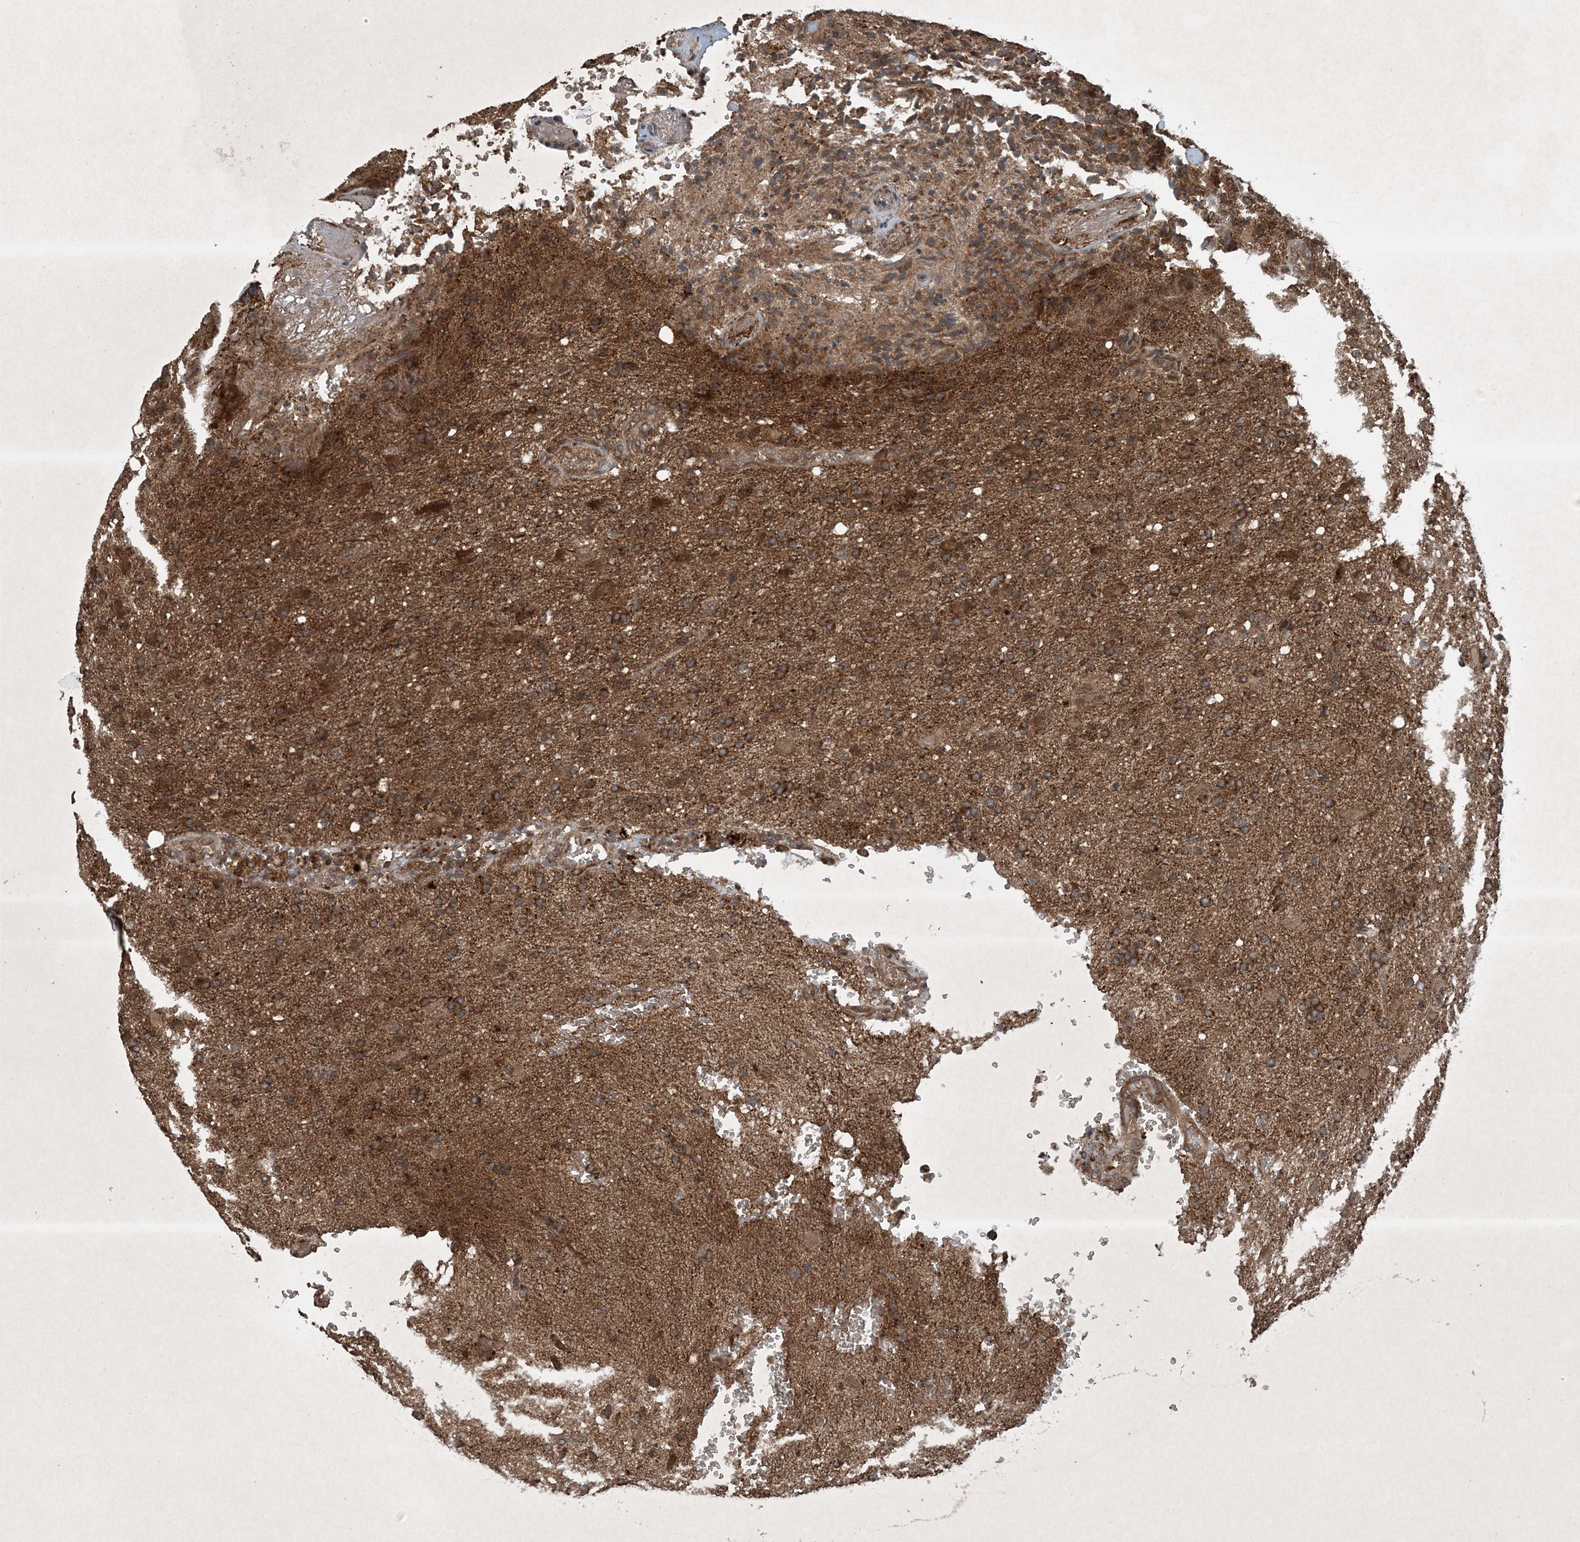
{"staining": {"intensity": "strong", "quantity": ">75%", "location": "cytoplasmic/membranous"}, "tissue": "glioma", "cell_type": "Tumor cells", "image_type": "cancer", "snomed": [{"axis": "morphology", "description": "Glioma, malignant, High grade"}, {"axis": "topography", "description": "Brain"}], "caption": "Immunohistochemistry image of neoplastic tissue: human glioma stained using immunohistochemistry displays high levels of strong protein expression localized specifically in the cytoplasmic/membranous of tumor cells, appearing as a cytoplasmic/membranous brown color.", "gene": "GNG5", "patient": {"sex": "male", "age": 71}}